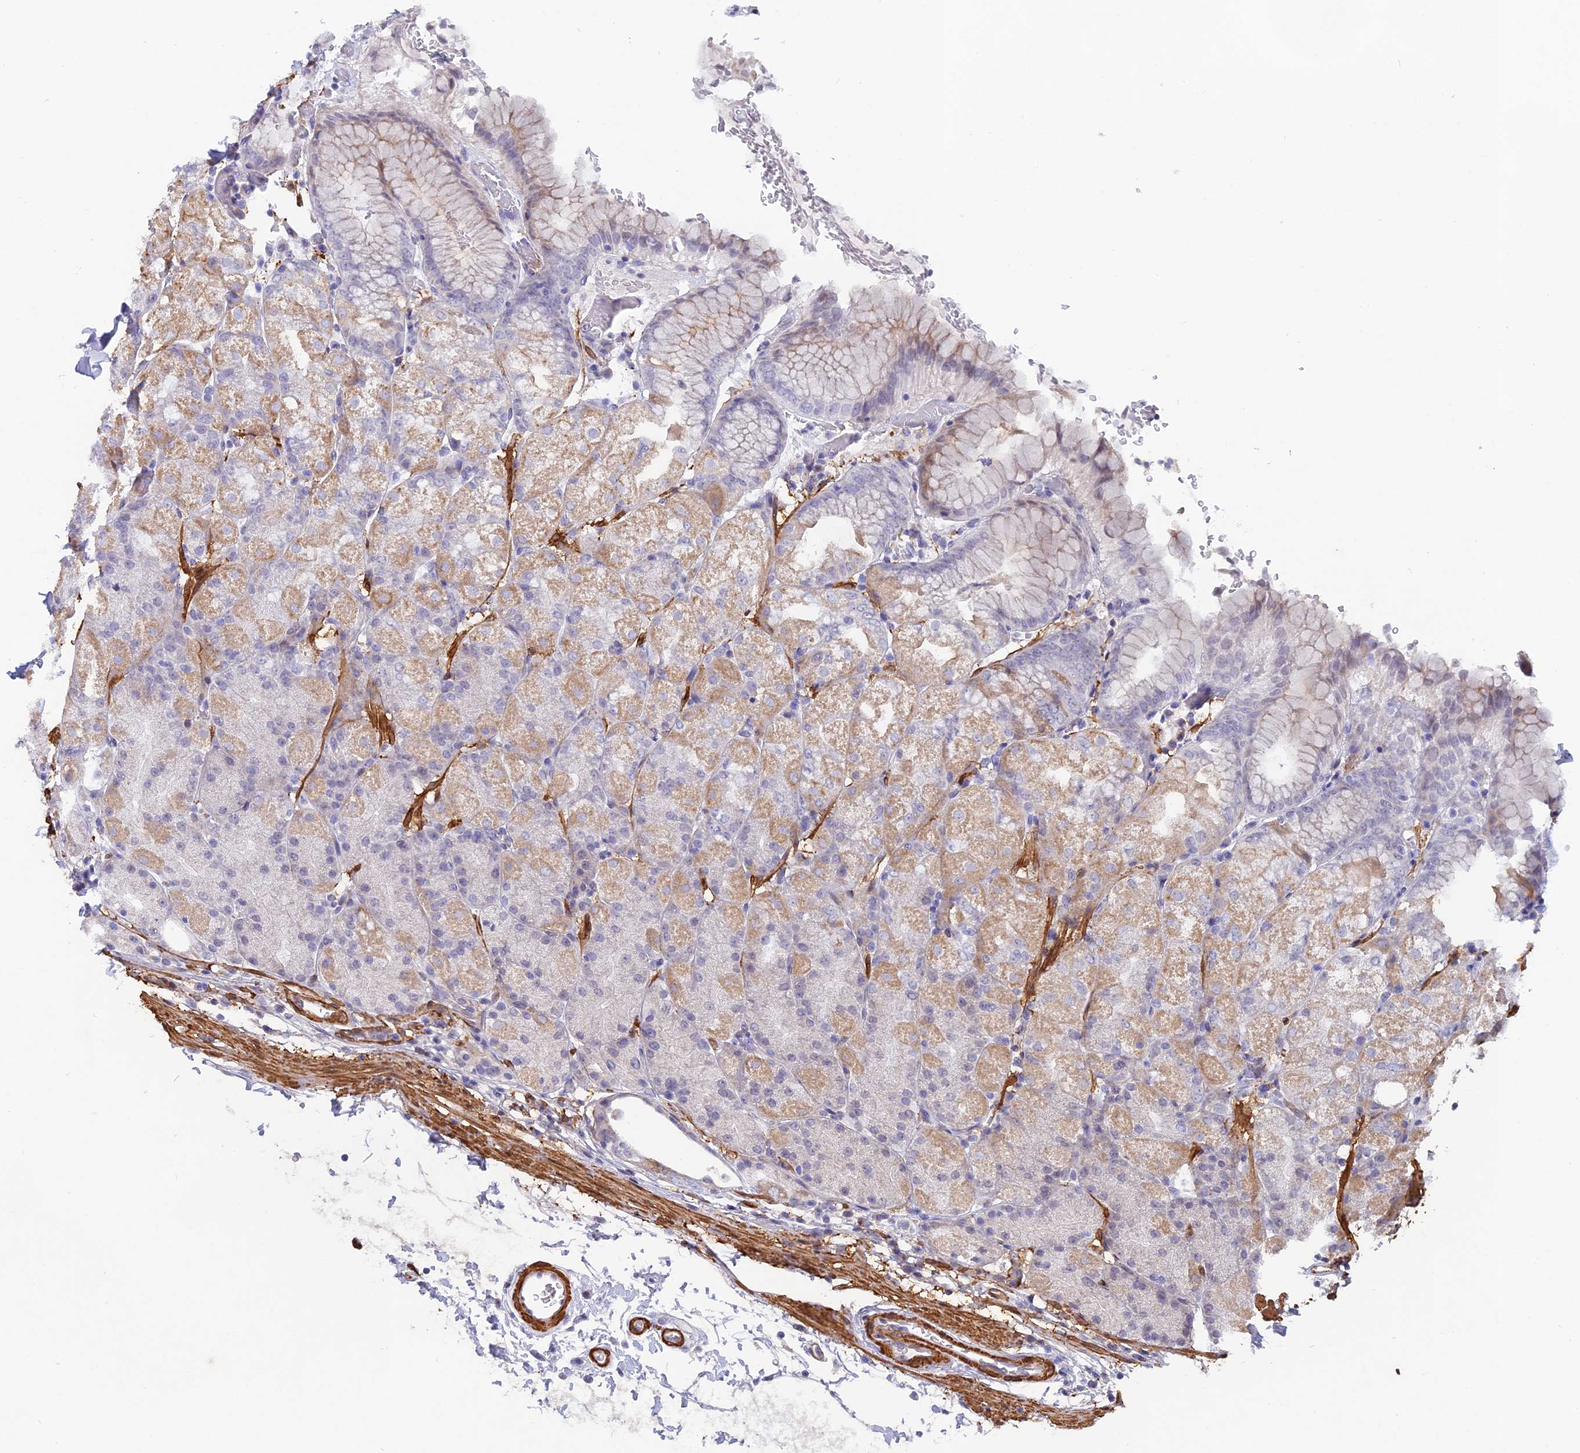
{"staining": {"intensity": "moderate", "quantity": "<25%", "location": "cytoplasmic/membranous"}, "tissue": "stomach", "cell_type": "Glandular cells", "image_type": "normal", "snomed": [{"axis": "morphology", "description": "Normal tissue, NOS"}, {"axis": "topography", "description": "Stomach, upper"}, {"axis": "topography", "description": "Stomach, lower"}], "caption": "Immunohistochemistry histopathology image of unremarkable human stomach stained for a protein (brown), which shows low levels of moderate cytoplasmic/membranous staining in approximately <25% of glandular cells.", "gene": "CCDC154", "patient": {"sex": "male", "age": 62}}